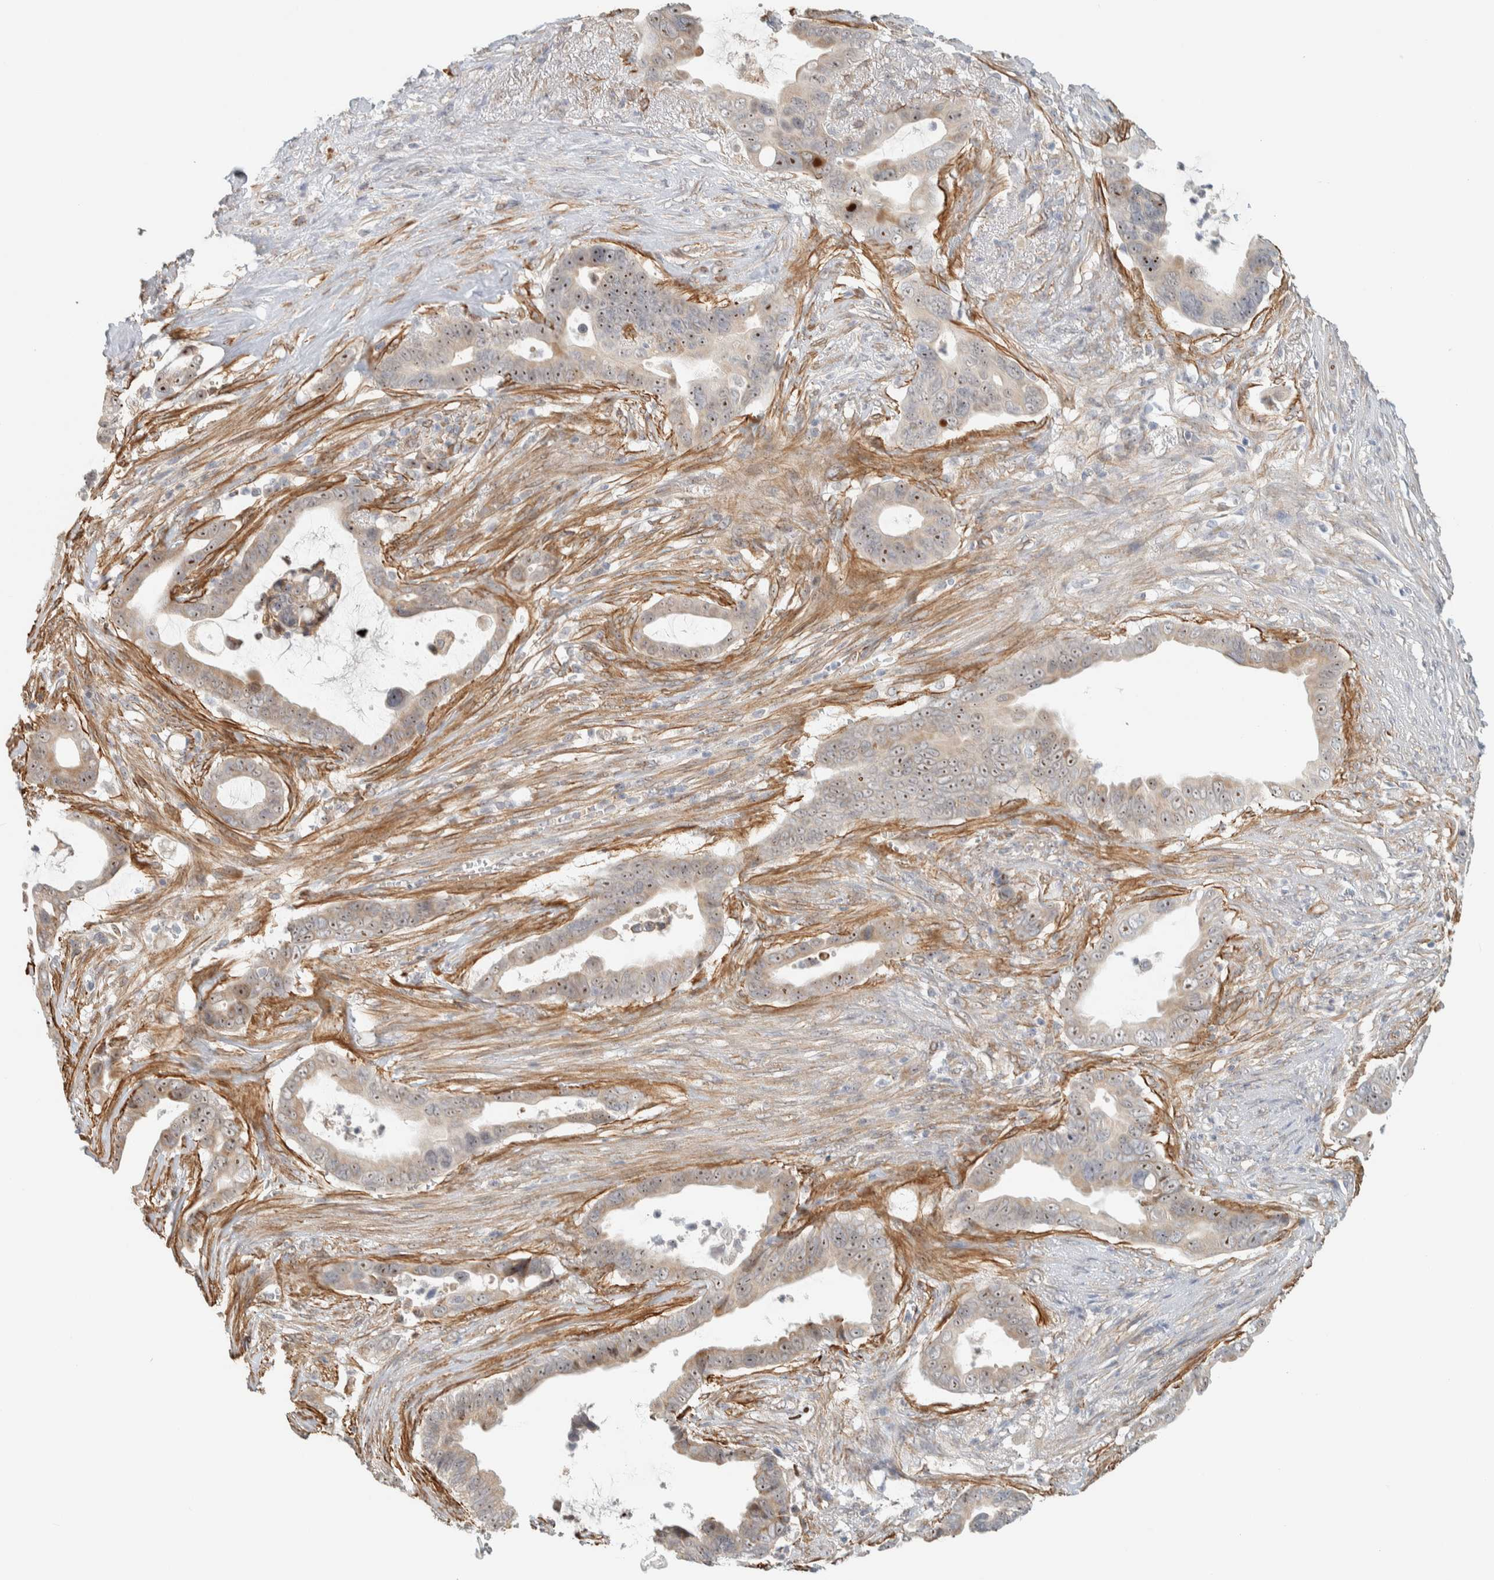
{"staining": {"intensity": "weak", "quantity": ">75%", "location": "cytoplasmic/membranous,nuclear"}, "tissue": "pancreatic cancer", "cell_type": "Tumor cells", "image_type": "cancer", "snomed": [{"axis": "morphology", "description": "Adenocarcinoma, NOS"}, {"axis": "topography", "description": "Pancreas"}], "caption": "High-magnification brightfield microscopy of pancreatic adenocarcinoma stained with DAB (3,3'-diaminobenzidine) (brown) and counterstained with hematoxylin (blue). tumor cells exhibit weak cytoplasmic/membranous and nuclear staining is appreciated in approximately>75% of cells. The staining was performed using DAB (3,3'-diaminobenzidine), with brown indicating positive protein expression. Nuclei are stained blue with hematoxylin.", "gene": "KLHL40", "patient": {"sex": "female", "age": 72}}